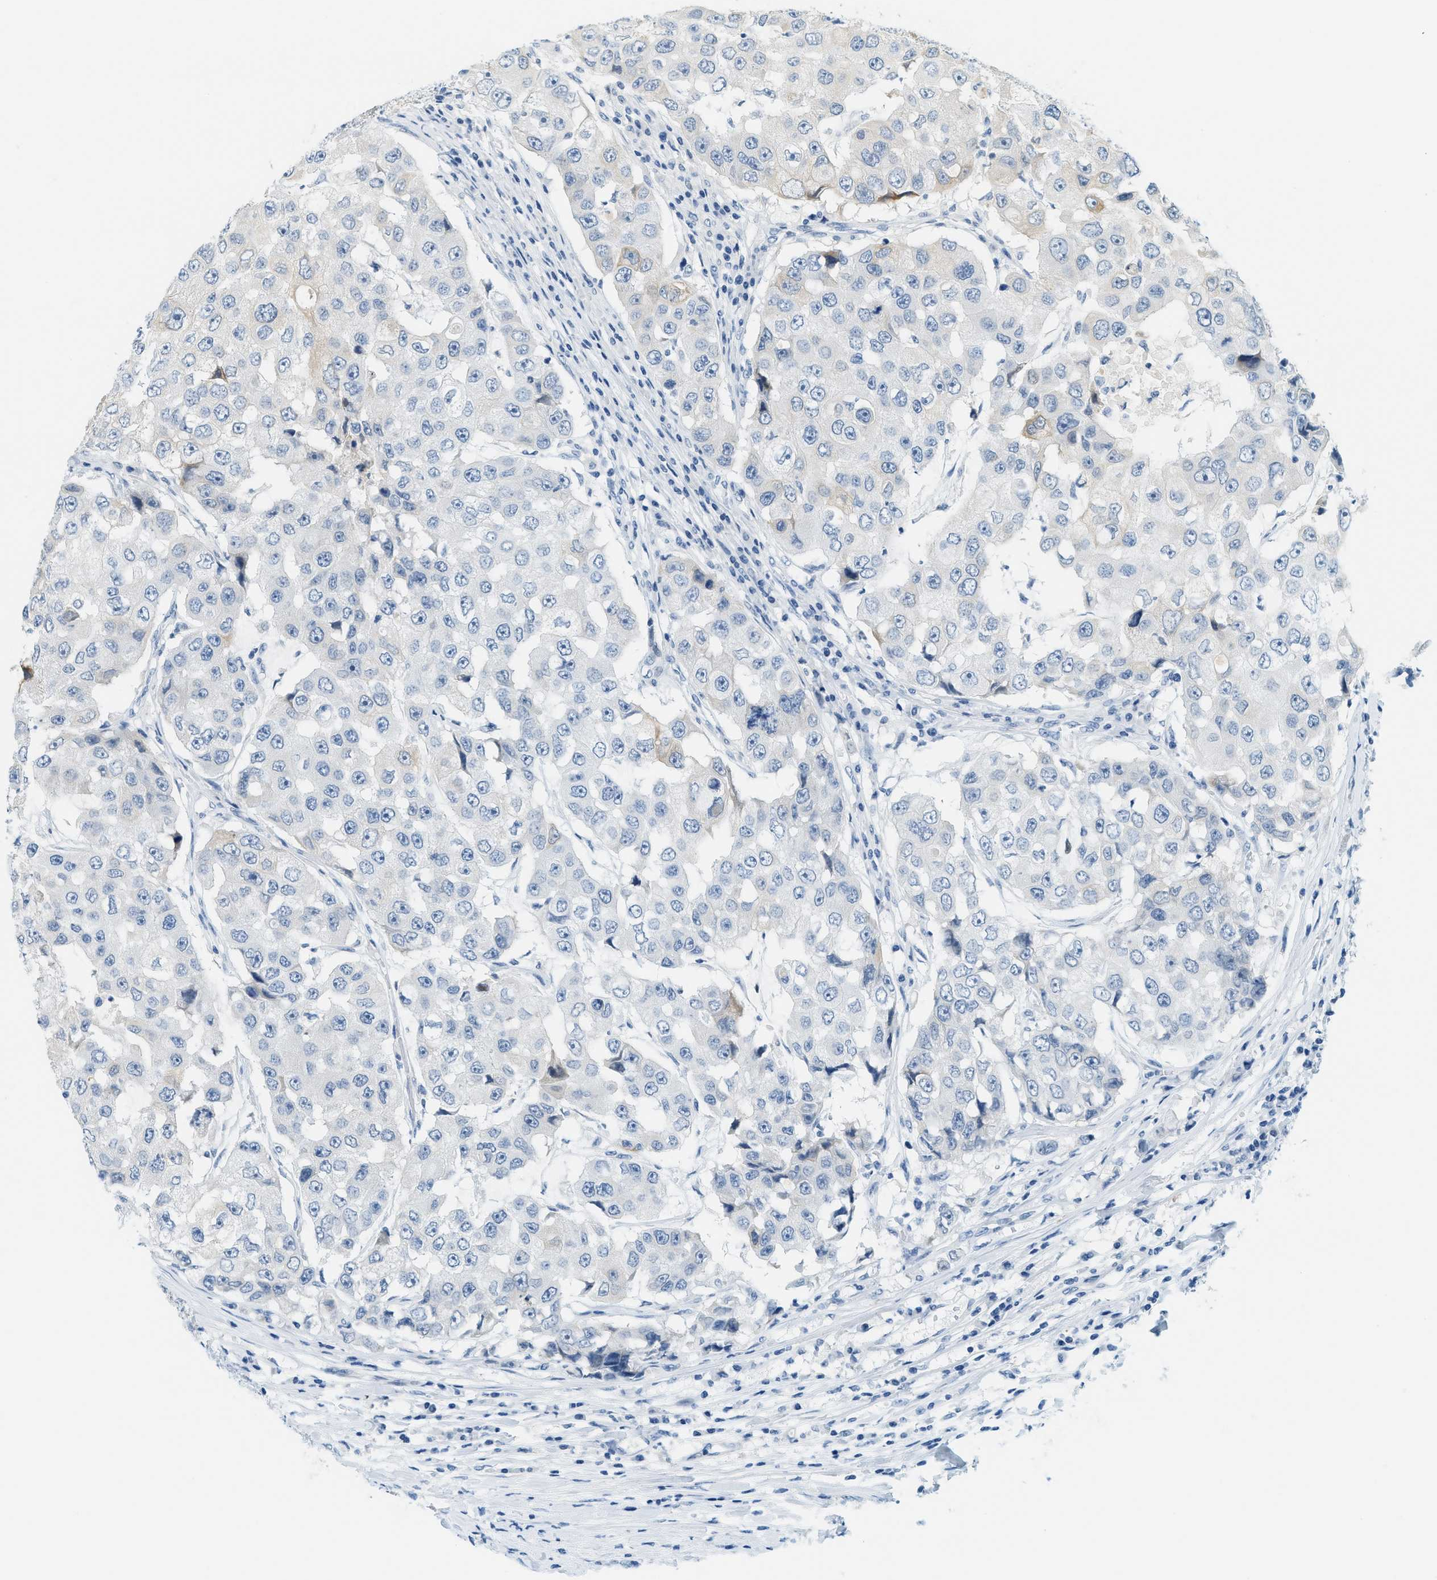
{"staining": {"intensity": "moderate", "quantity": "<25%", "location": "cytoplasmic/membranous"}, "tissue": "breast cancer", "cell_type": "Tumor cells", "image_type": "cancer", "snomed": [{"axis": "morphology", "description": "Duct carcinoma"}, {"axis": "topography", "description": "Breast"}], "caption": "IHC (DAB) staining of breast intraductal carcinoma shows moderate cytoplasmic/membranous protein positivity in approximately <25% of tumor cells. (brown staining indicates protein expression, while blue staining denotes nuclei).", "gene": "CYP4X1", "patient": {"sex": "female", "age": 27}}